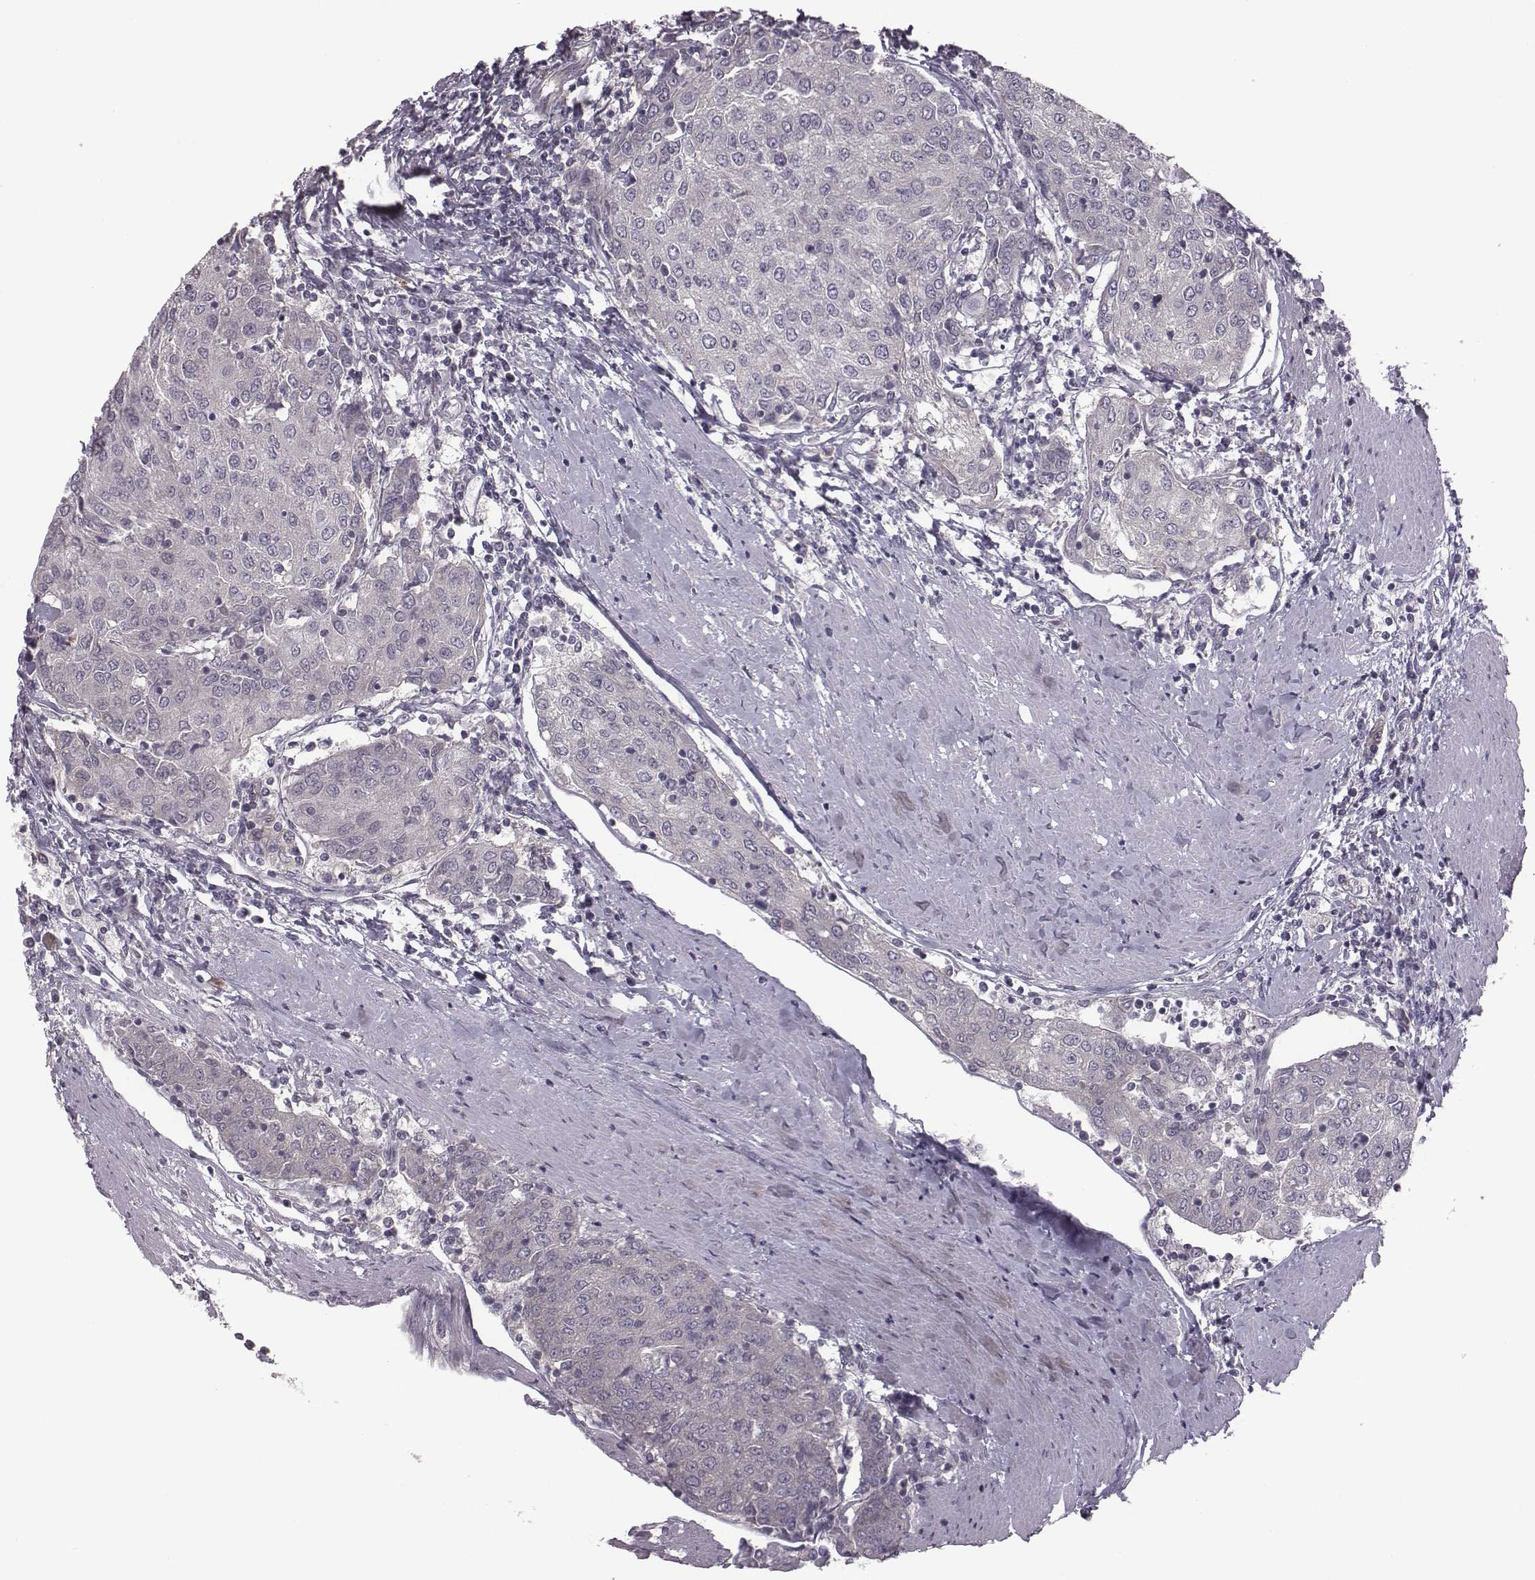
{"staining": {"intensity": "negative", "quantity": "none", "location": "none"}, "tissue": "urothelial cancer", "cell_type": "Tumor cells", "image_type": "cancer", "snomed": [{"axis": "morphology", "description": "Urothelial carcinoma, High grade"}, {"axis": "topography", "description": "Urinary bladder"}], "caption": "The histopathology image exhibits no staining of tumor cells in urothelial carcinoma (high-grade).", "gene": "BICDL1", "patient": {"sex": "female", "age": 85}}